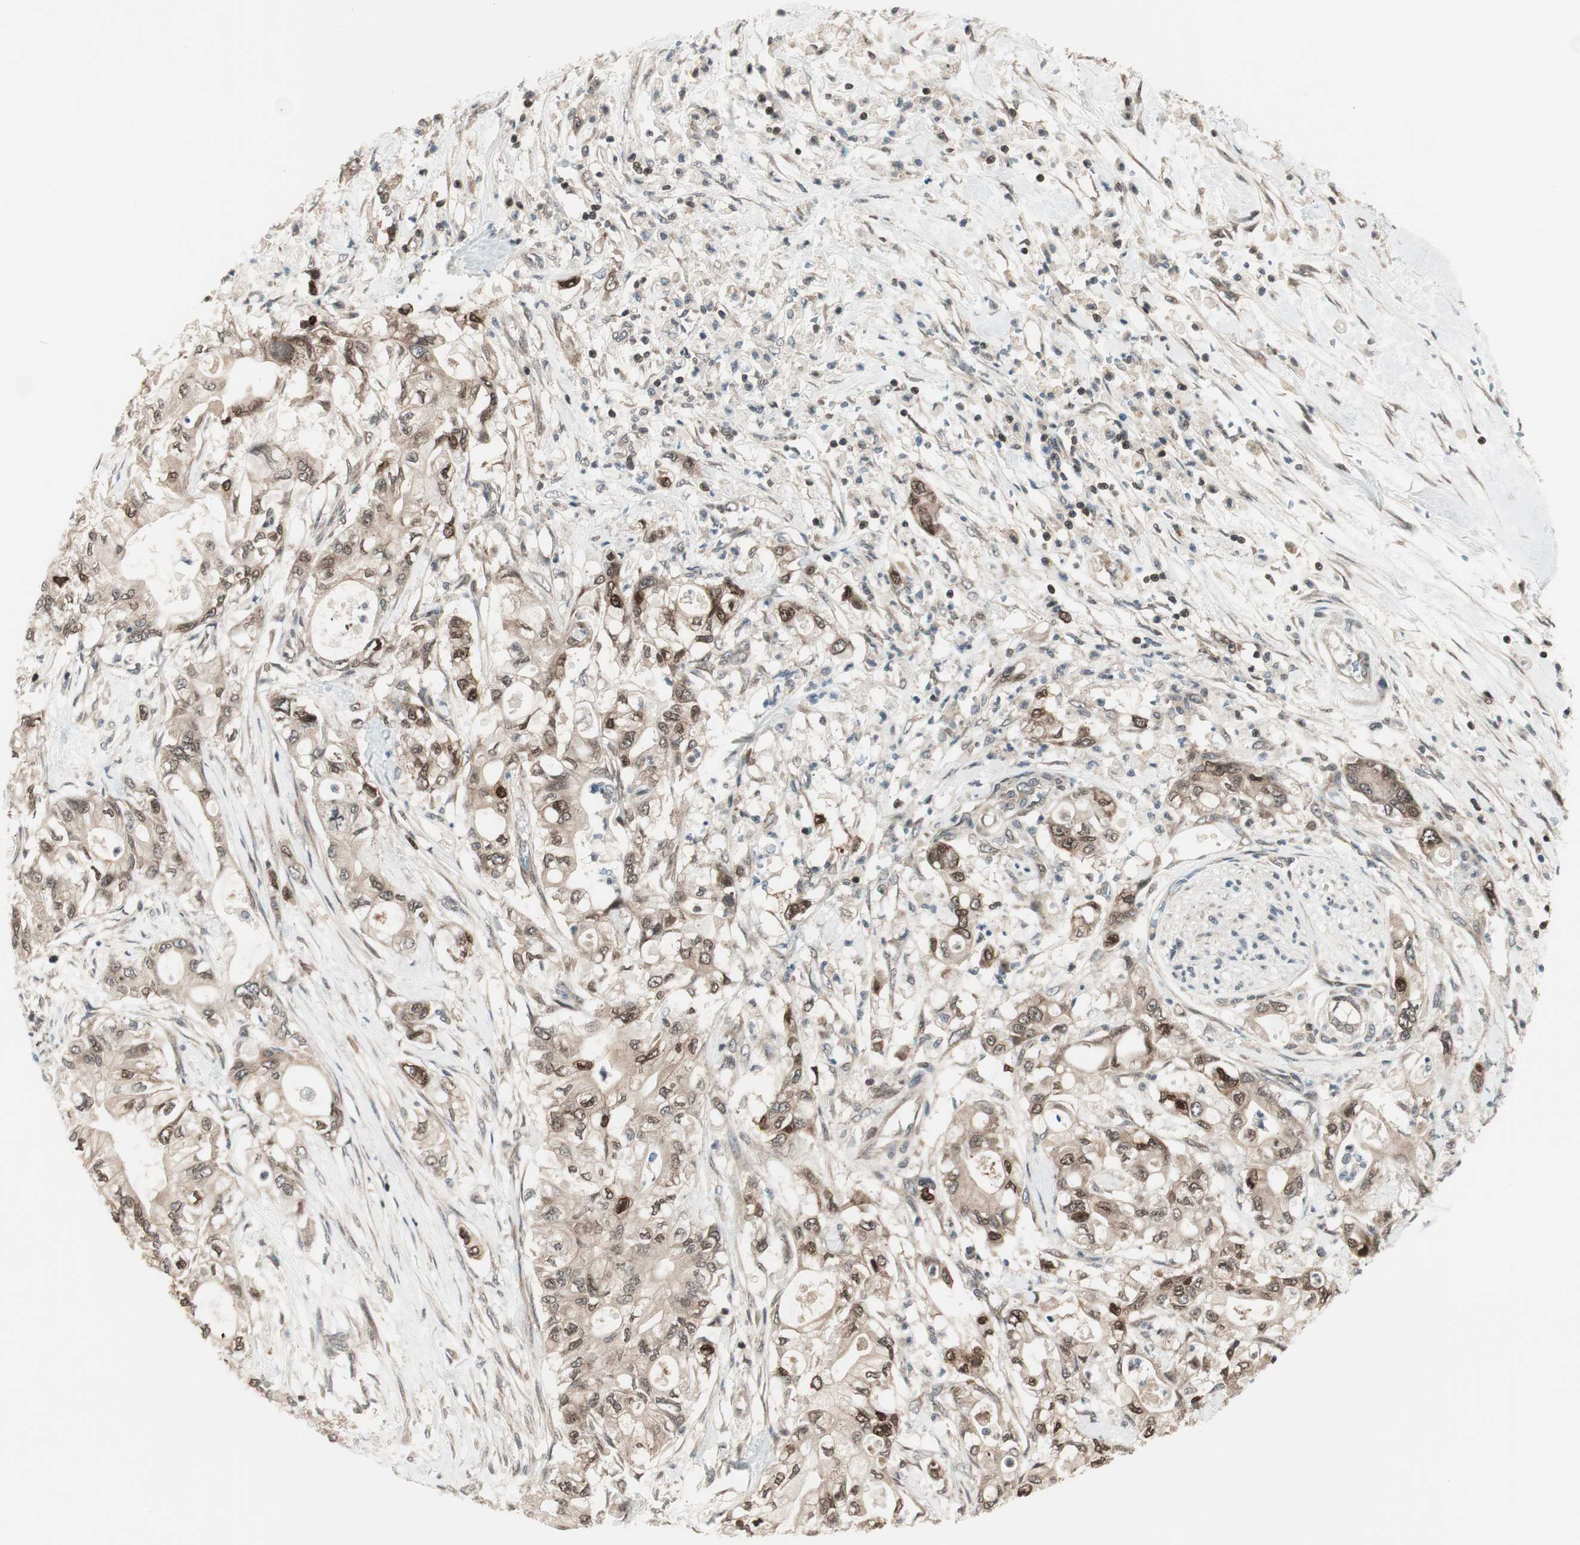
{"staining": {"intensity": "weak", "quantity": "25%-75%", "location": "cytoplasmic/membranous,nuclear"}, "tissue": "pancreatic cancer", "cell_type": "Tumor cells", "image_type": "cancer", "snomed": [{"axis": "morphology", "description": "Adenocarcinoma, NOS"}, {"axis": "topography", "description": "Pancreas"}], "caption": "This is a histology image of immunohistochemistry (IHC) staining of adenocarcinoma (pancreatic), which shows weak staining in the cytoplasmic/membranous and nuclear of tumor cells.", "gene": "UBE2I", "patient": {"sex": "male", "age": 79}}